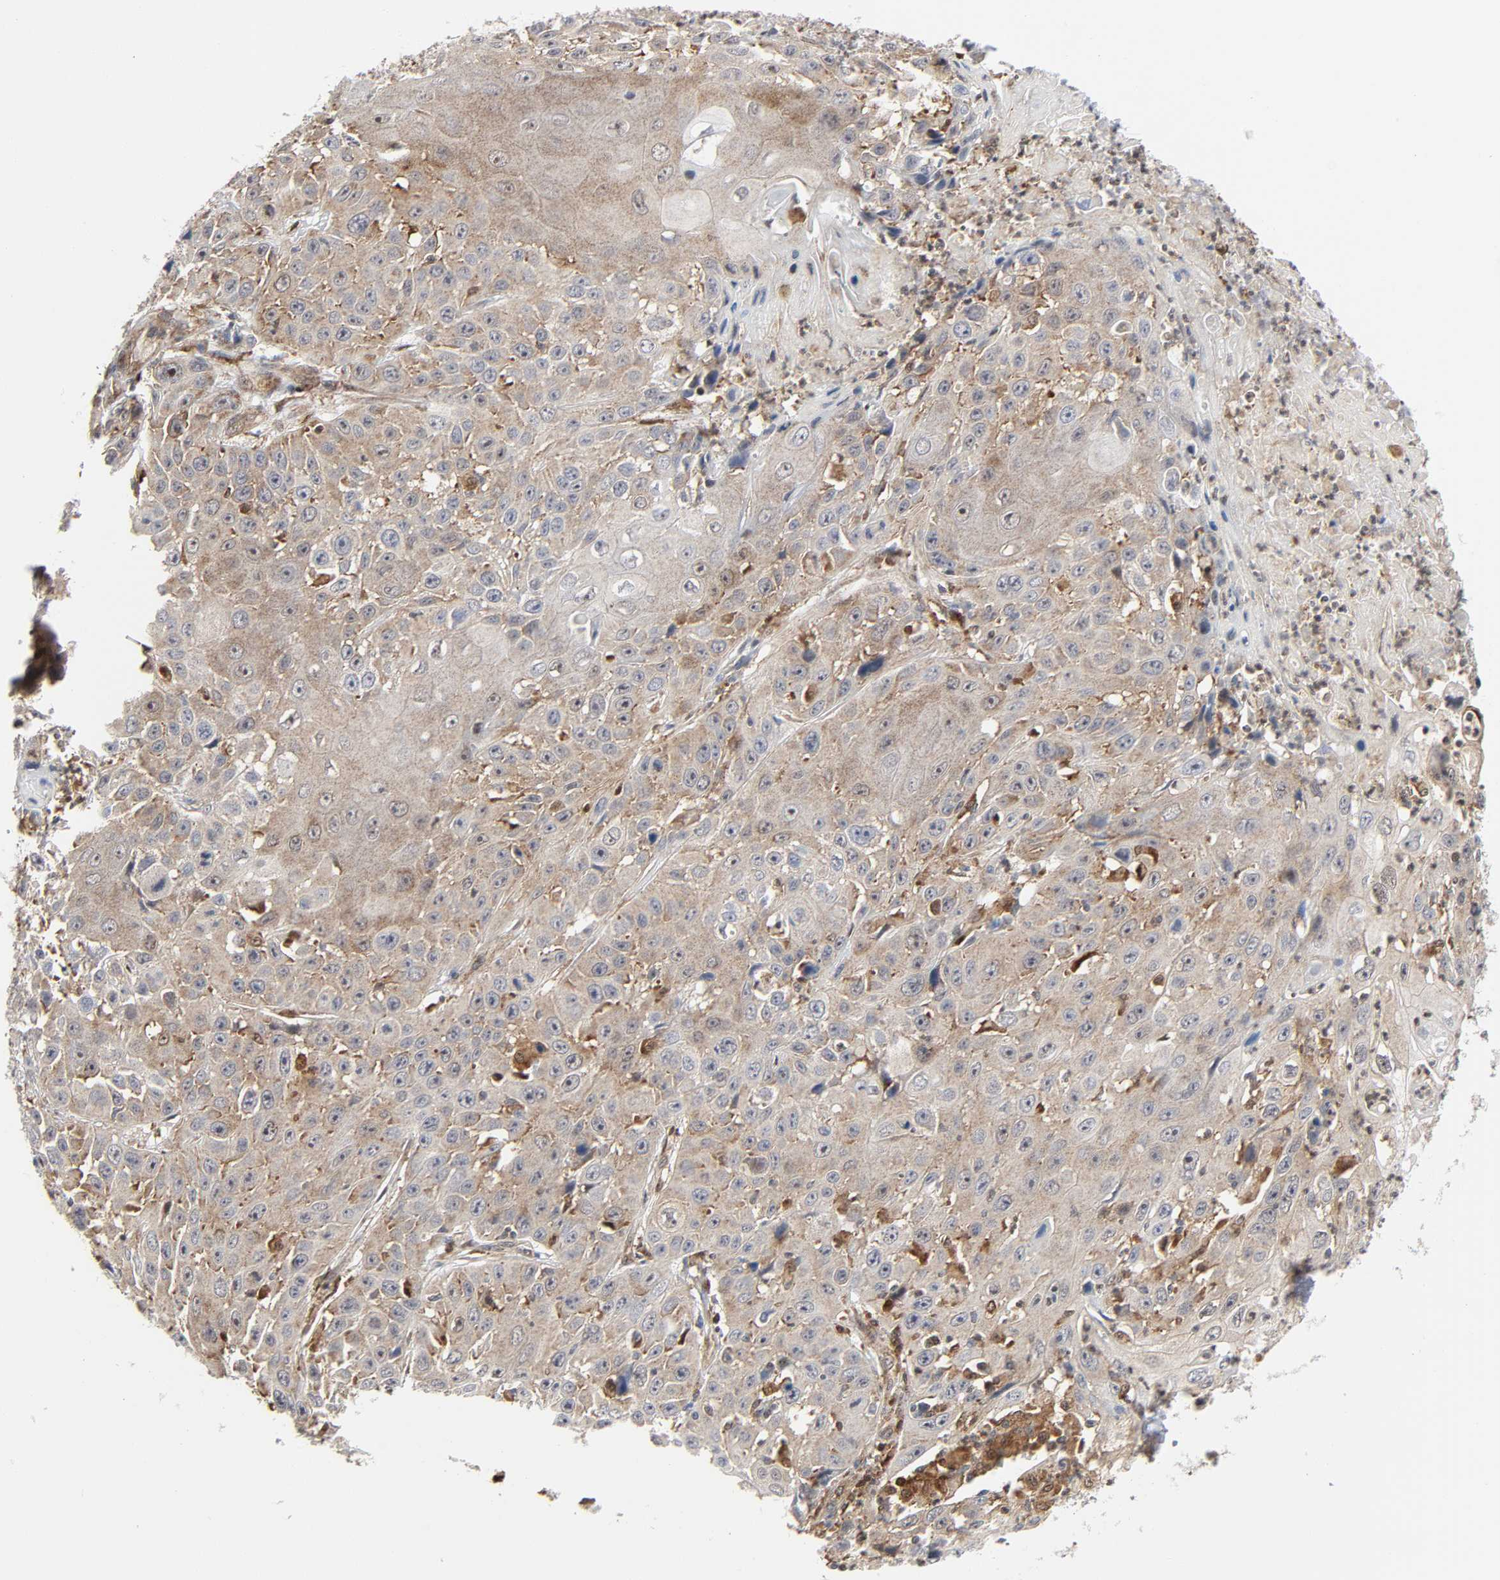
{"staining": {"intensity": "weak", "quantity": "<25%", "location": "cytoplasmic/membranous"}, "tissue": "cervical cancer", "cell_type": "Tumor cells", "image_type": "cancer", "snomed": [{"axis": "morphology", "description": "Squamous cell carcinoma, NOS"}, {"axis": "topography", "description": "Cervix"}], "caption": "Squamous cell carcinoma (cervical) was stained to show a protein in brown. There is no significant expression in tumor cells.", "gene": "MAPK1", "patient": {"sex": "female", "age": 39}}